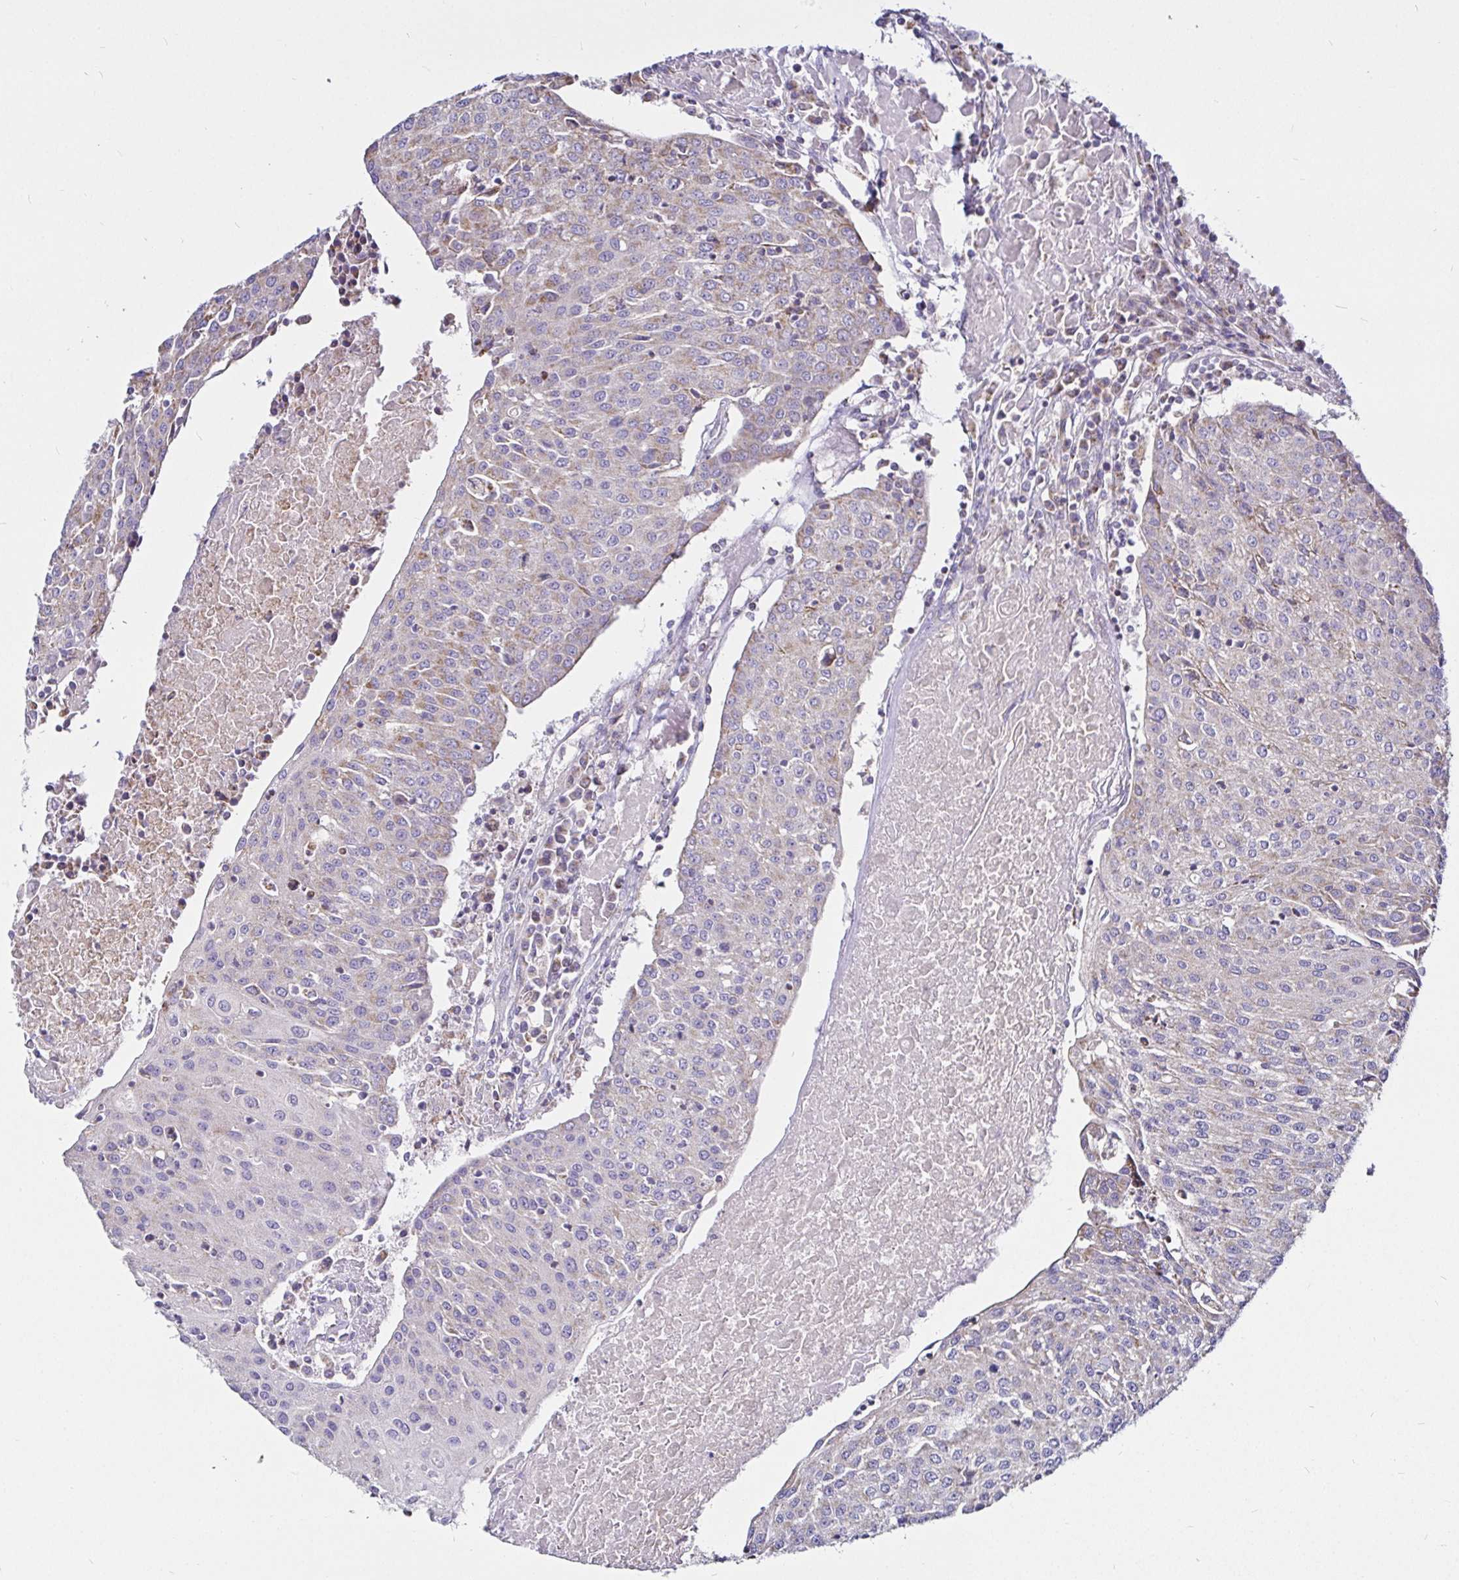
{"staining": {"intensity": "weak", "quantity": "<25%", "location": "cytoplasmic/membranous"}, "tissue": "urothelial cancer", "cell_type": "Tumor cells", "image_type": "cancer", "snomed": [{"axis": "morphology", "description": "Urothelial carcinoma, High grade"}, {"axis": "topography", "description": "Urinary bladder"}], "caption": "An immunohistochemistry (IHC) image of urothelial cancer is shown. There is no staining in tumor cells of urothelial cancer.", "gene": "PGAM2", "patient": {"sex": "female", "age": 85}}